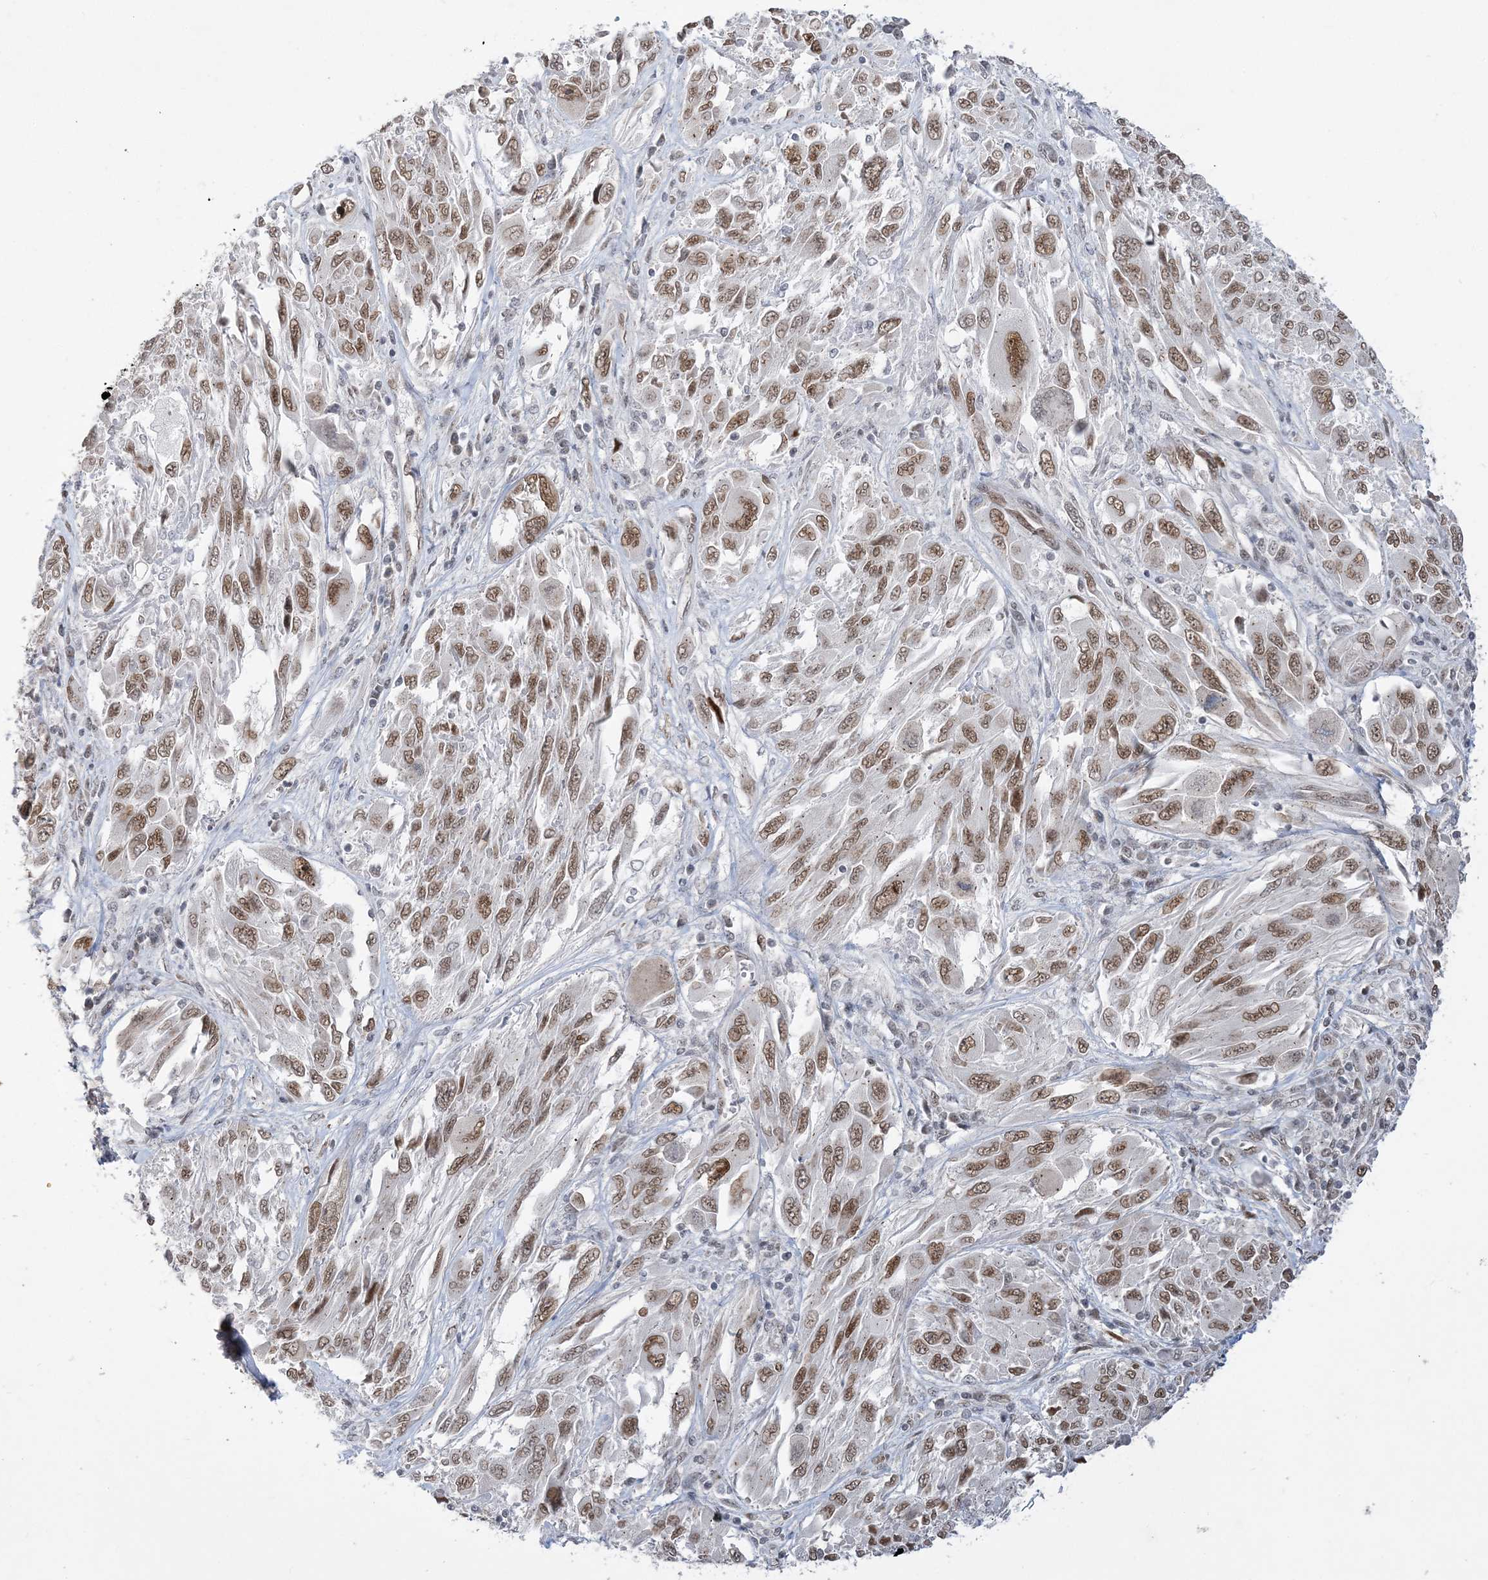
{"staining": {"intensity": "moderate", "quantity": ">75%", "location": "nuclear"}, "tissue": "melanoma", "cell_type": "Tumor cells", "image_type": "cancer", "snomed": [{"axis": "morphology", "description": "Malignant melanoma, NOS"}, {"axis": "topography", "description": "Skin"}], "caption": "About >75% of tumor cells in malignant melanoma exhibit moderate nuclear protein staining as visualized by brown immunohistochemical staining.", "gene": "WAC", "patient": {"sex": "female", "age": 91}}